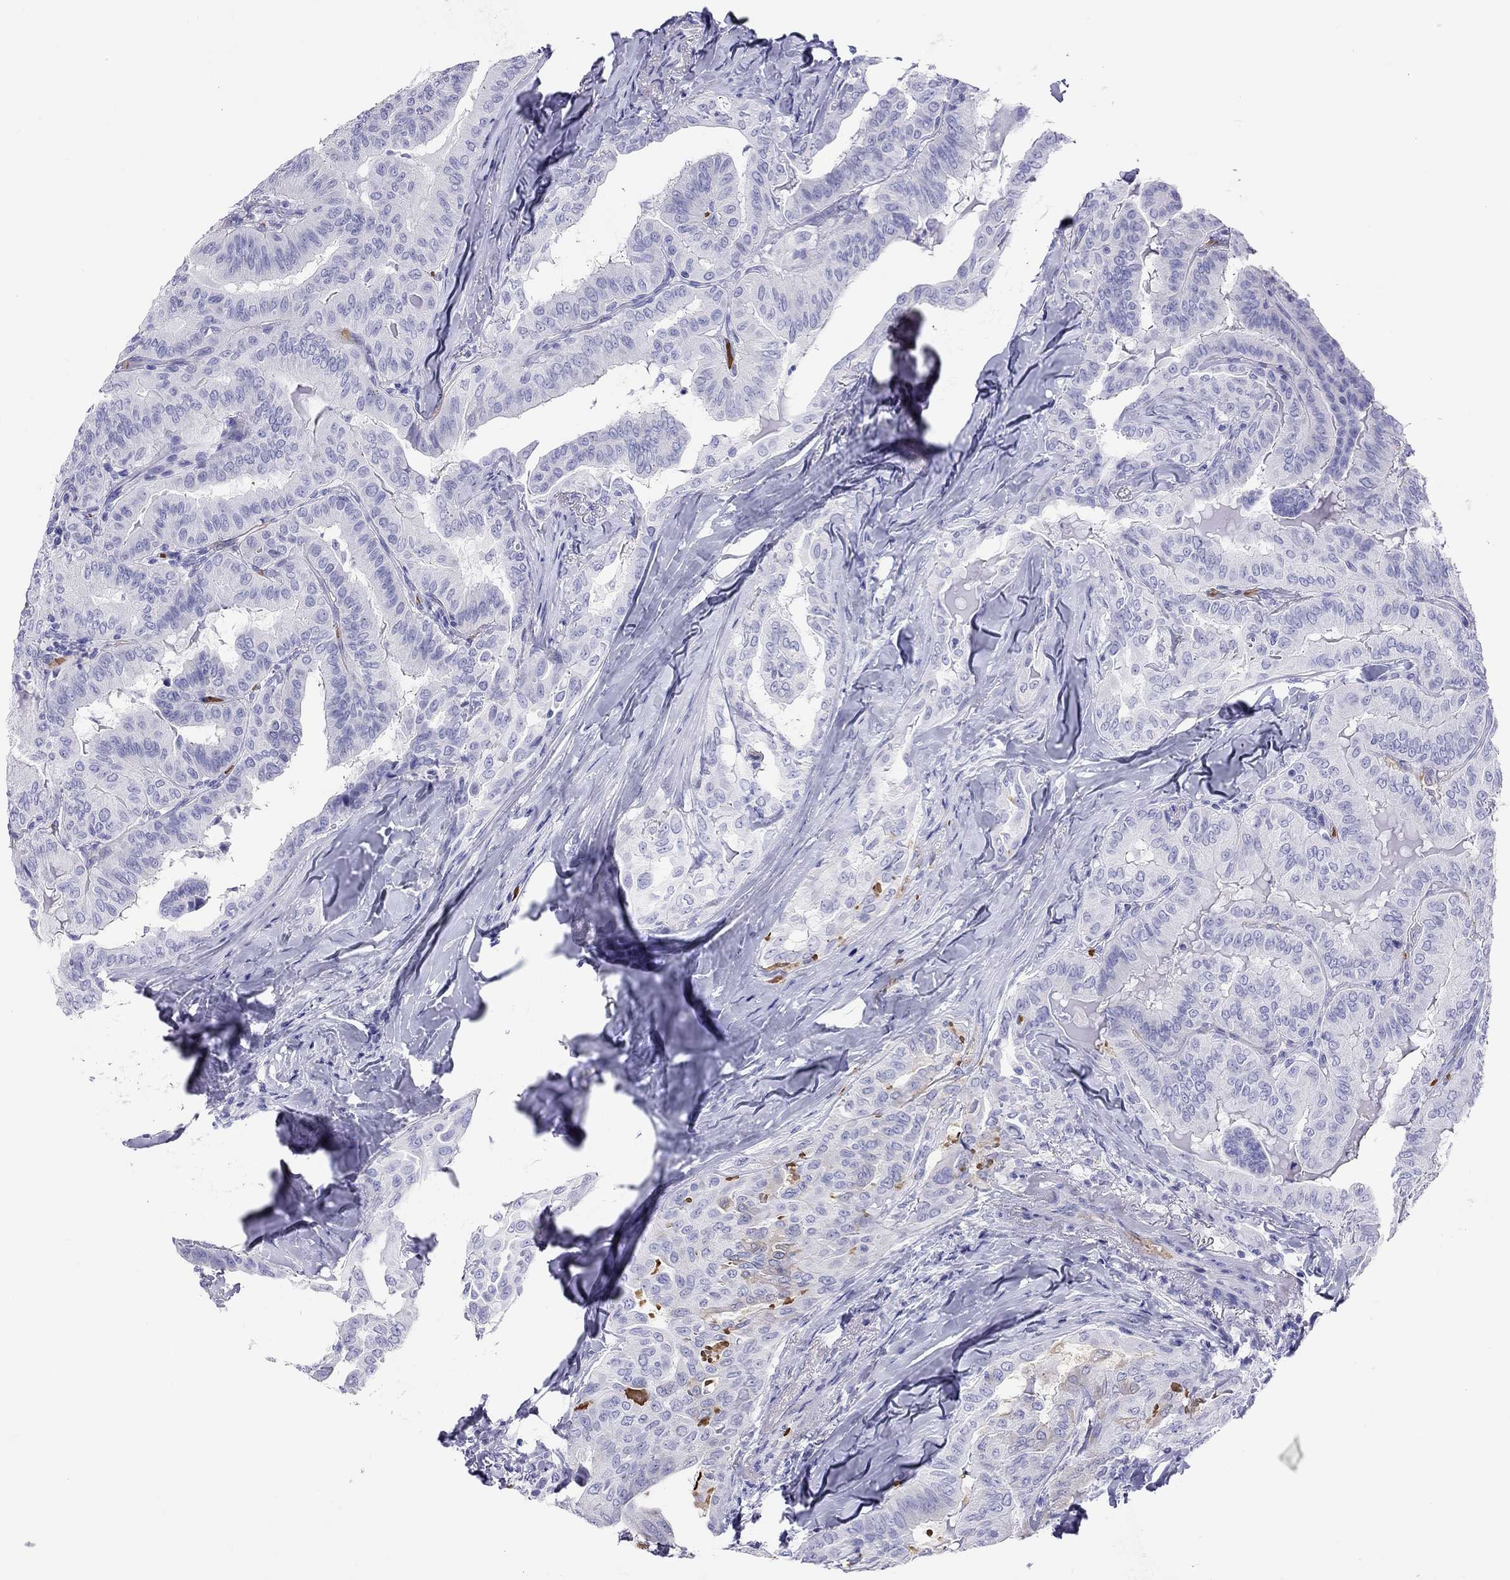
{"staining": {"intensity": "negative", "quantity": "none", "location": "none"}, "tissue": "thyroid cancer", "cell_type": "Tumor cells", "image_type": "cancer", "snomed": [{"axis": "morphology", "description": "Papillary adenocarcinoma, NOS"}, {"axis": "topography", "description": "Thyroid gland"}], "caption": "Human thyroid cancer (papillary adenocarcinoma) stained for a protein using immunohistochemistry (IHC) demonstrates no positivity in tumor cells.", "gene": "PTPRN", "patient": {"sex": "female", "age": 68}}